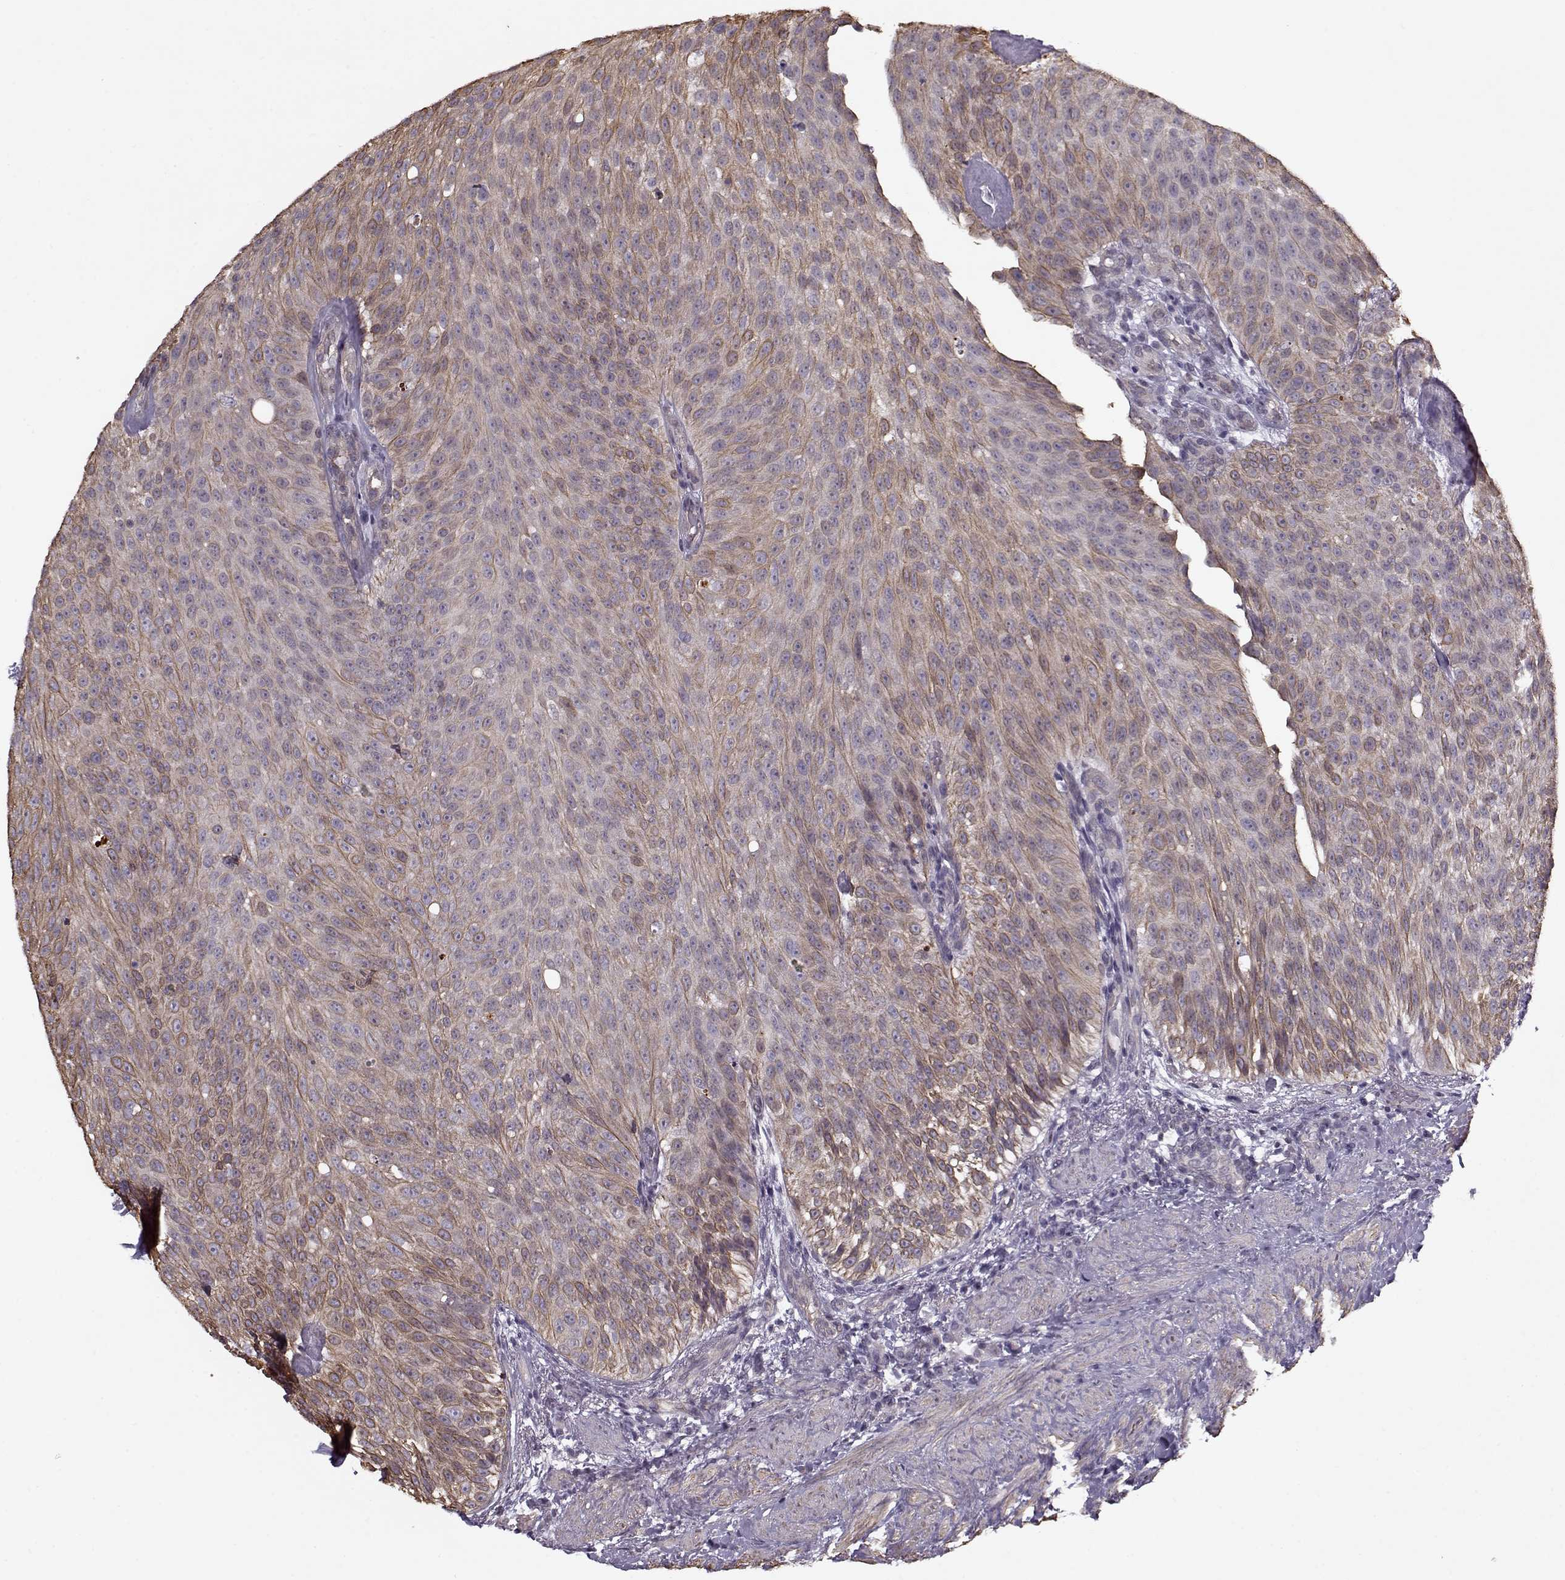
{"staining": {"intensity": "moderate", "quantity": ">75%", "location": "cytoplasmic/membranous"}, "tissue": "urothelial cancer", "cell_type": "Tumor cells", "image_type": "cancer", "snomed": [{"axis": "morphology", "description": "Urothelial carcinoma, Low grade"}, {"axis": "topography", "description": "Urinary bladder"}], "caption": "A brown stain shows moderate cytoplasmic/membranous staining of a protein in human urothelial carcinoma (low-grade) tumor cells.", "gene": "KRT9", "patient": {"sex": "male", "age": 78}}